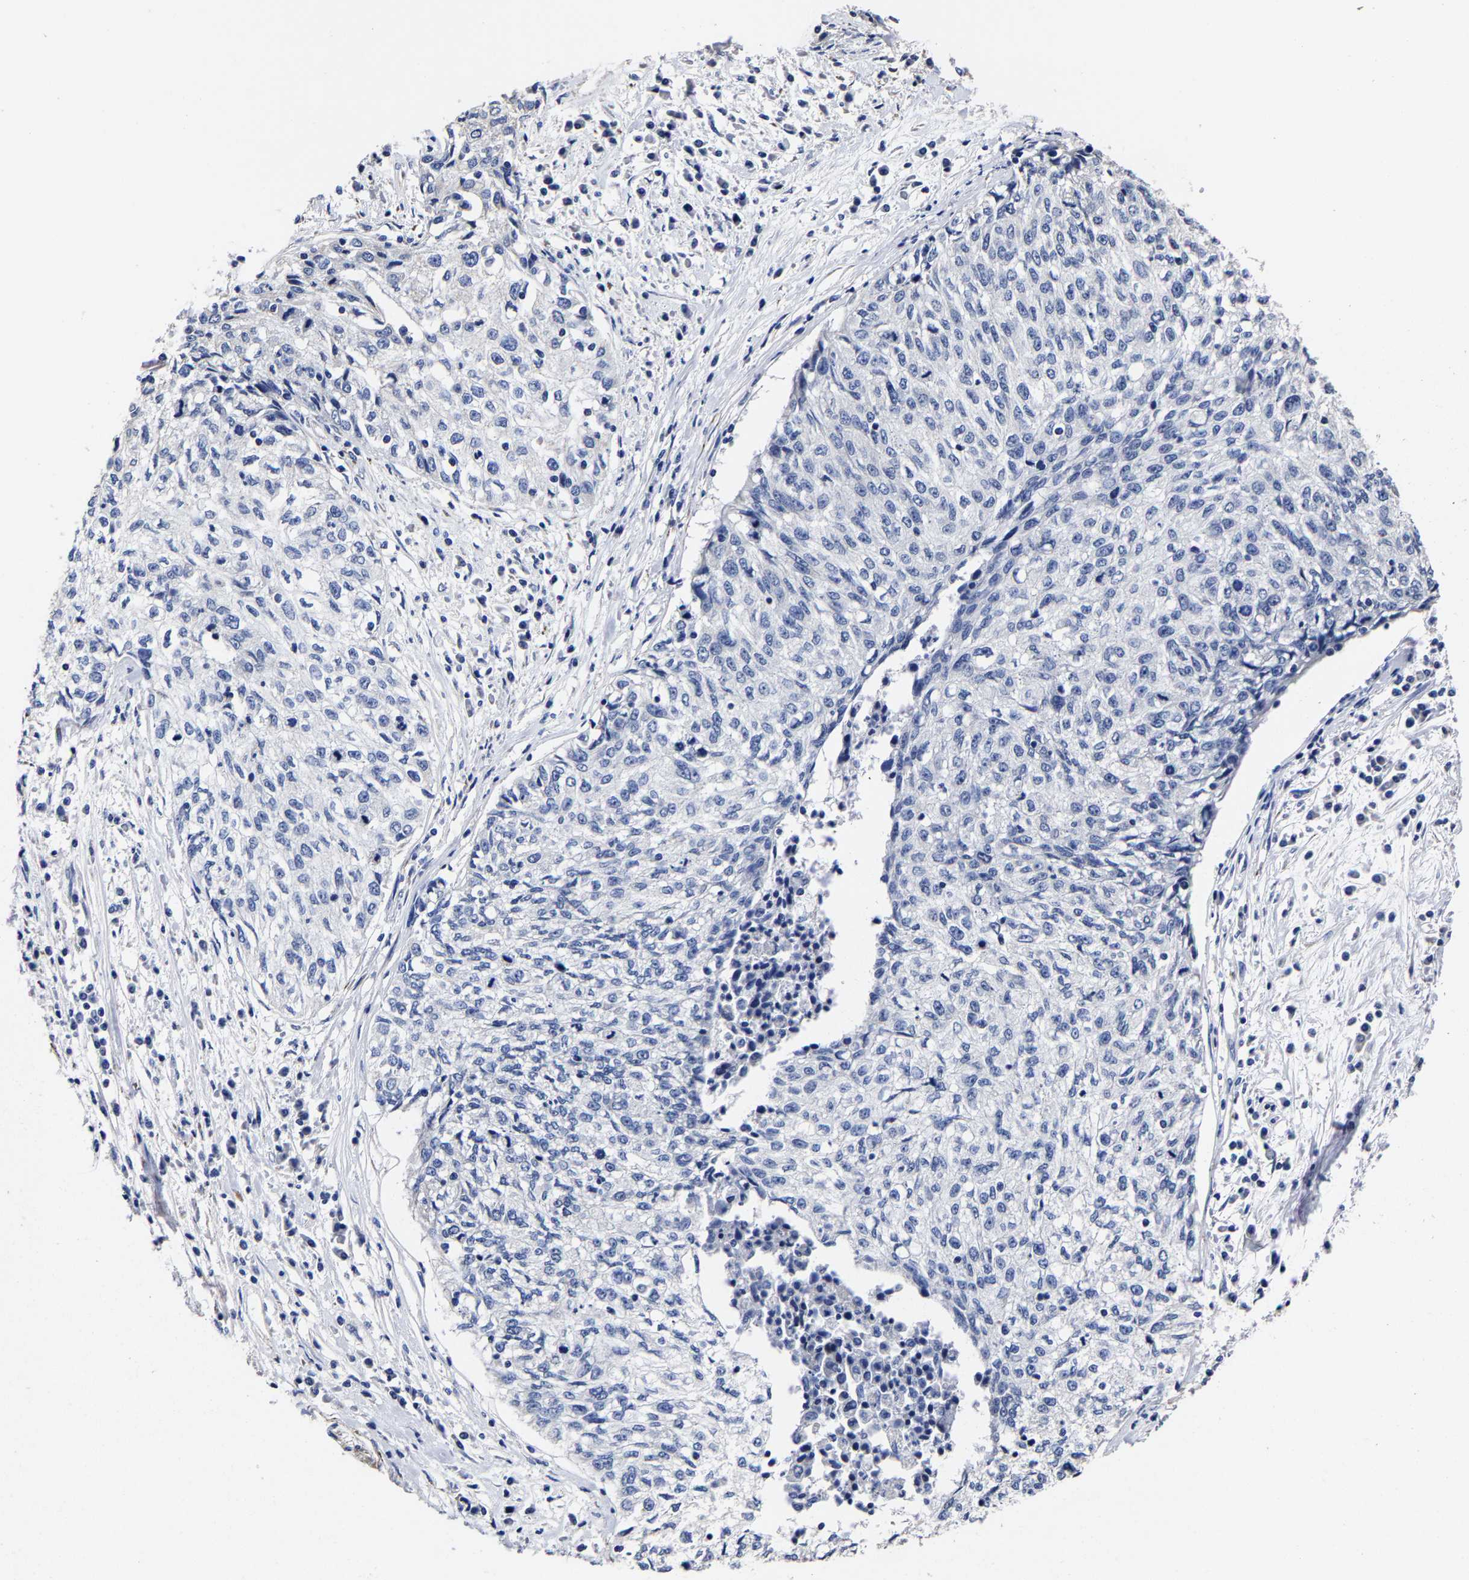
{"staining": {"intensity": "negative", "quantity": "none", "location": "none"}, "tissue": "cervical cancer", "cell_type": "Tumor cells", "image_type": "cancer", "snomed": [{"axis": "morphology", "description": "Squamous cell carcinoma, NOS"}, {"axis": "topography", "description": "Cervix"}], "caption": "This is an IHC micrograph of human squamous cell carcinoma (cervical). There is no expression in tumor cells.", "gene": "AASS", "patient": {"sex": "female", "age": 57}}